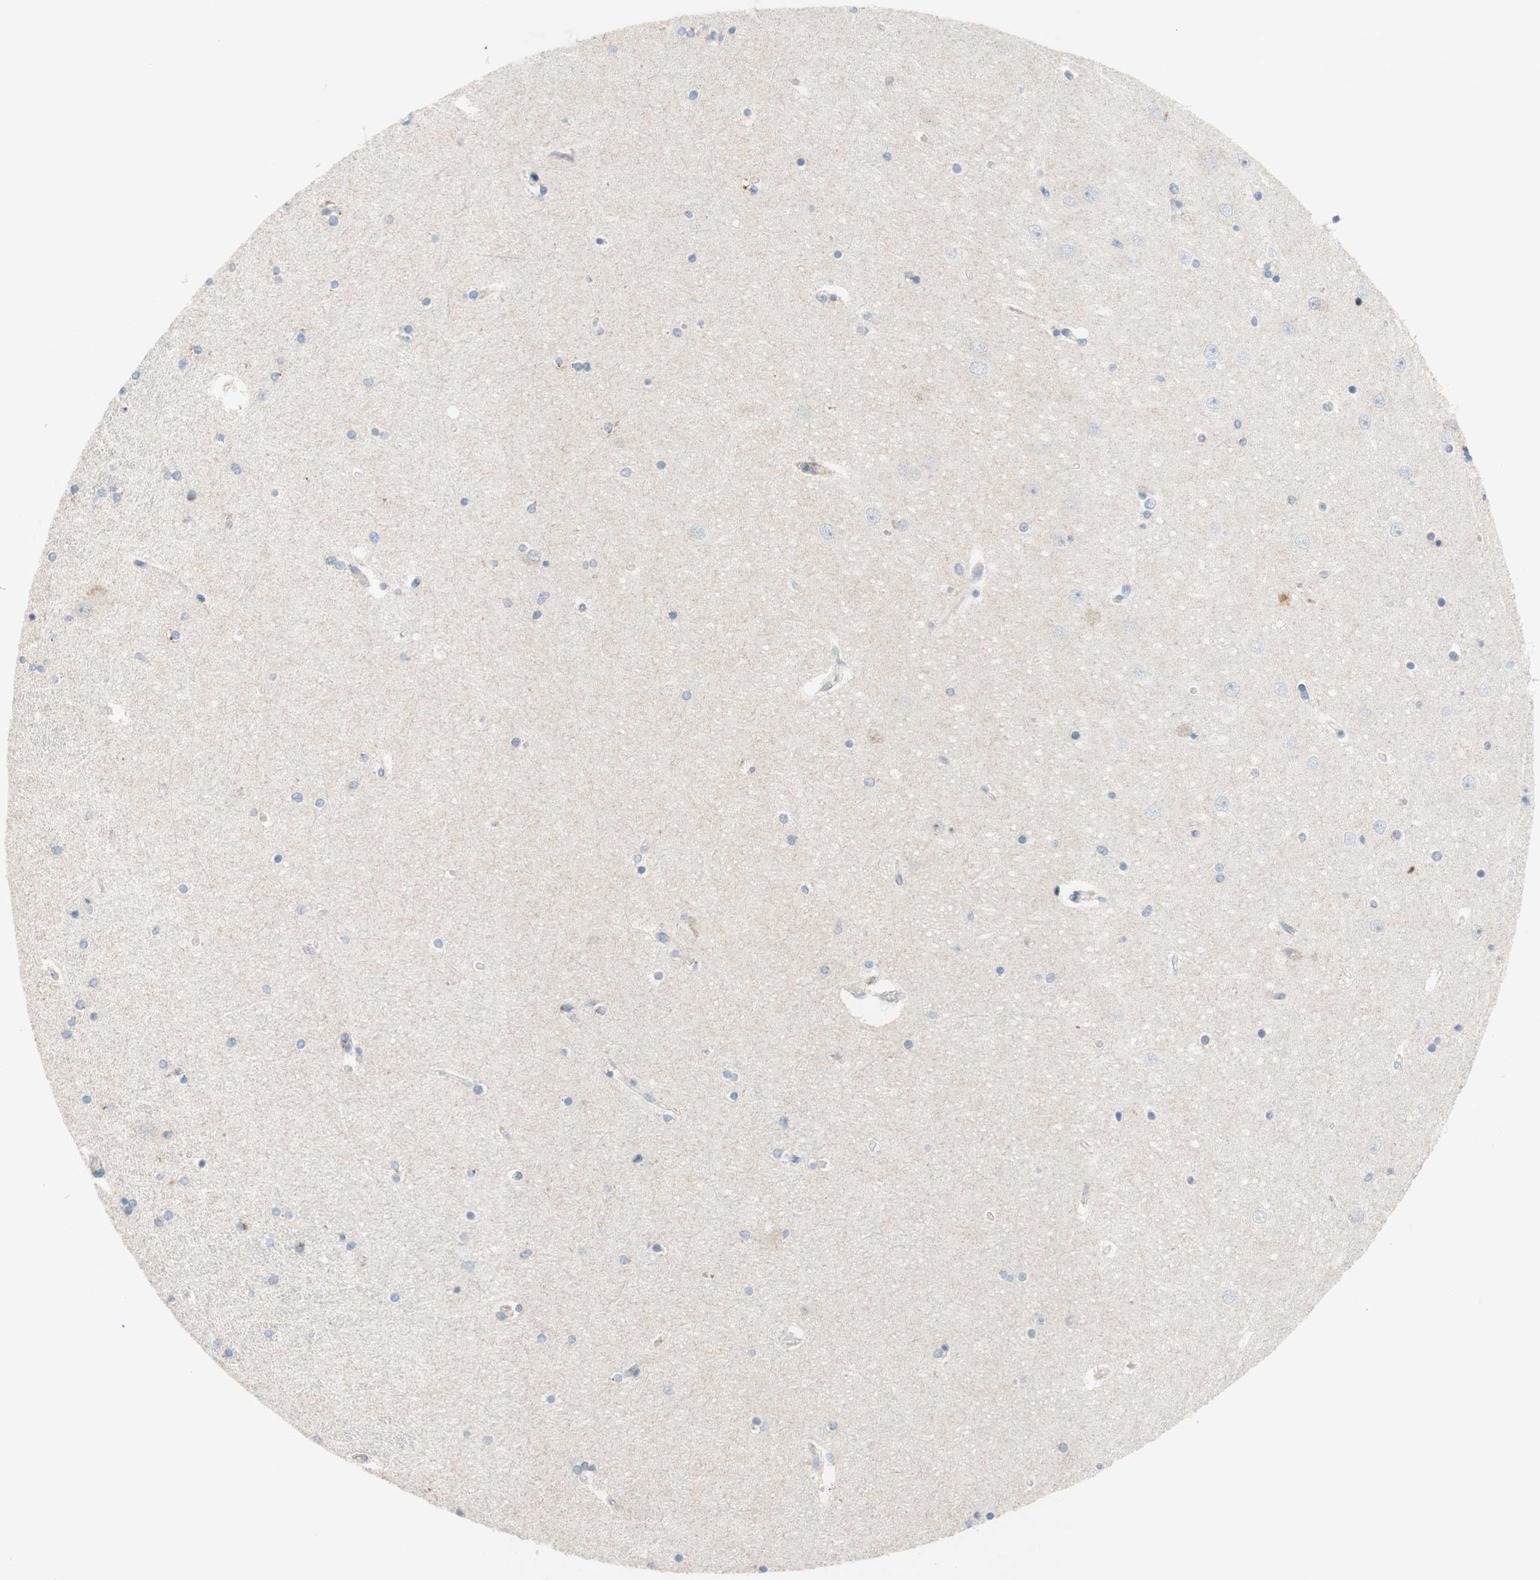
{"staining": {"intensity": "negative", "quantity": "none", "location": "none"}, "tissue": "hippocampus", "cell_type": "Glial cells", "image_type": "normal", "snomed": [{"axis": "morphology", "description": "Normal tissue, NOS"}, {"axis": "topography", "description": "Hippocampus"}], "caption": "IHC image of normal hippocampus stained for a protein (brown), which demonstrates no positivity in glial cells.", "gene": "POU2AF1", "patient": {"sex": "female", "age": 54}}